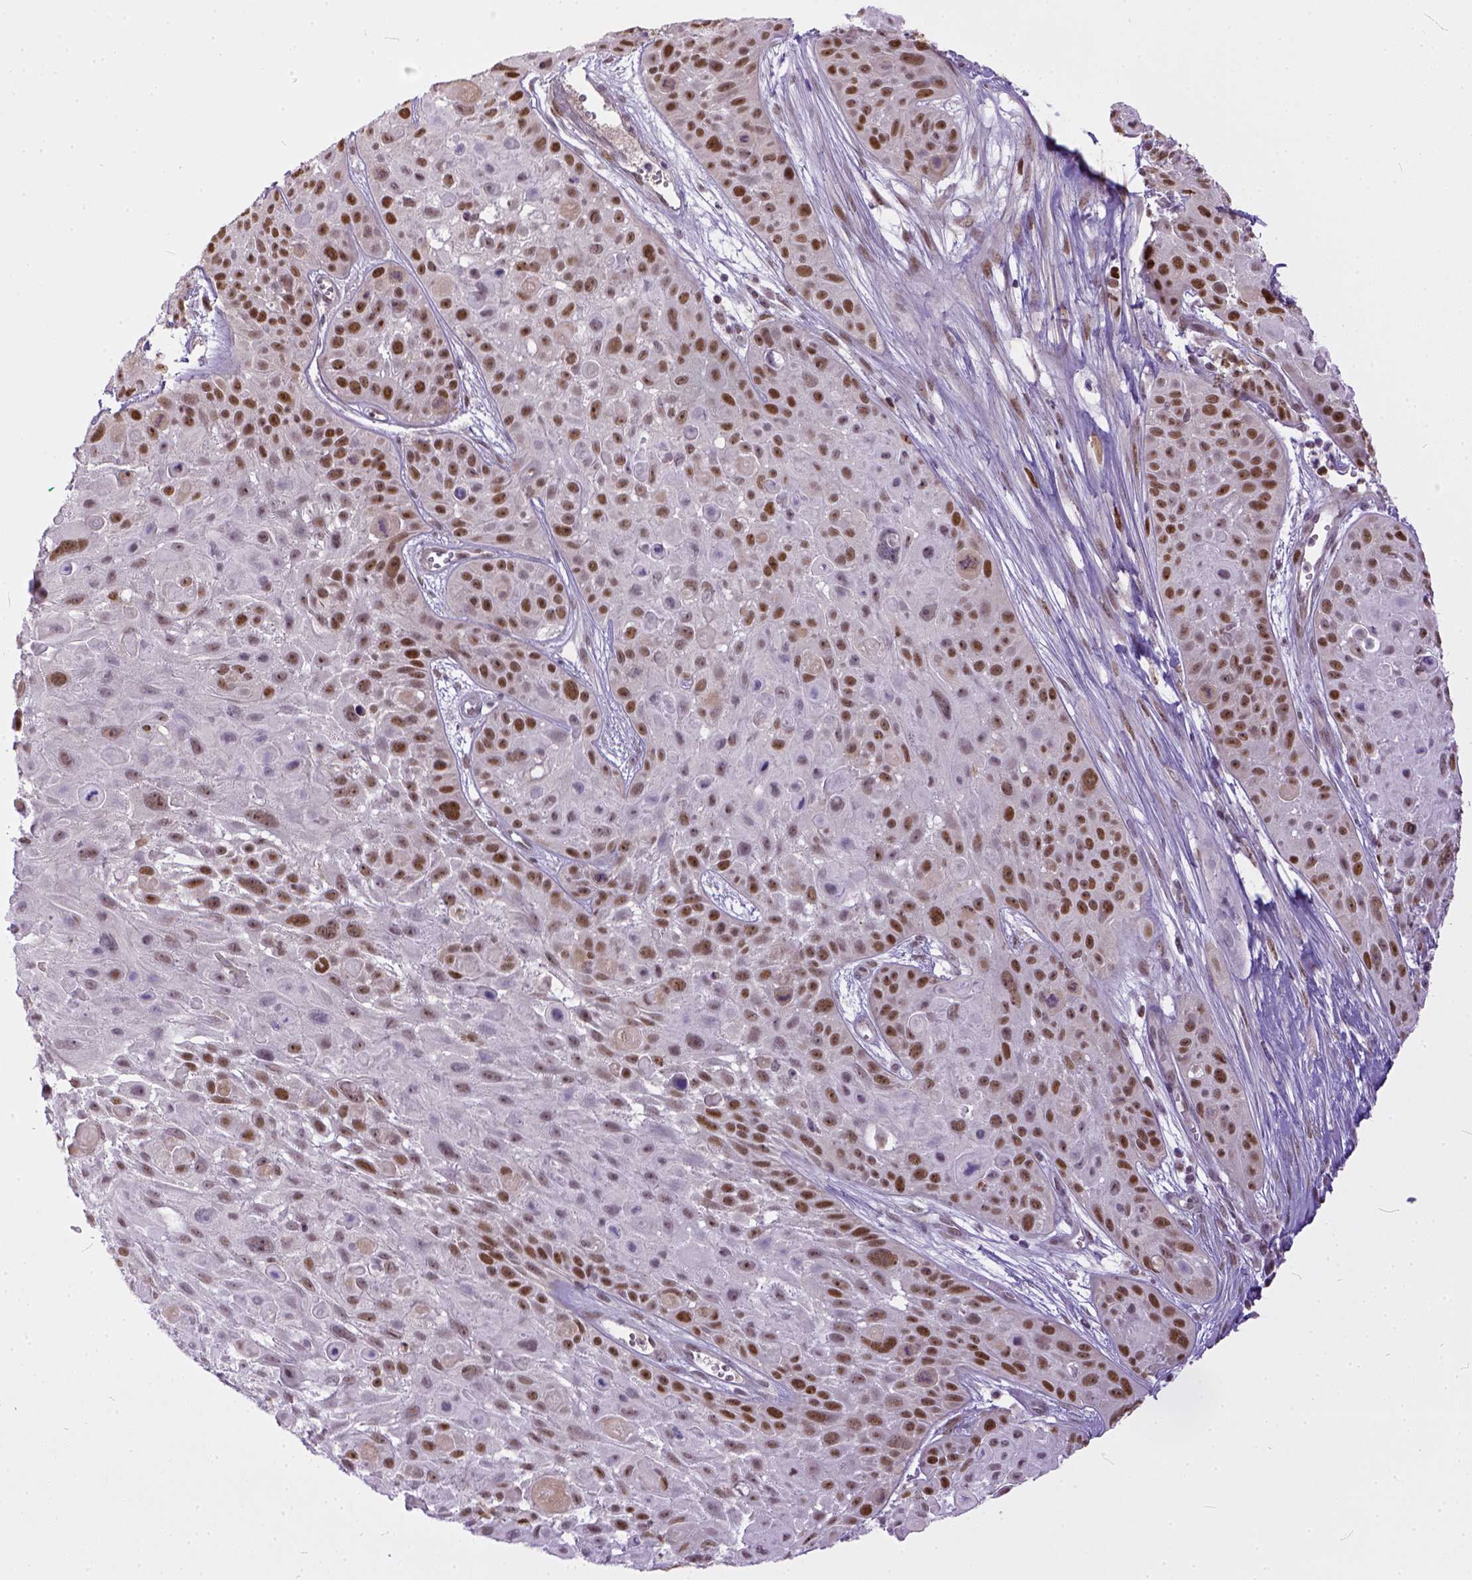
{"staining": {"intensity": "moderate", "quantity": ">75%", "location": "nuclear"}, "tissue": "skin cancer", "cell_type": "Tumor cells", "image_type": "cancer", "snomed": [{"axis": "morphology", "description": "Squamous cell carcinoma, NOS"}, {"axis": "topography", "description": "Skin"}, {"axis": "topography", "description": "Anal"}], "caption": "Immunohistochemistry (IHC) of skin cancer exhibits medium levels of moderate nuclear expression in approximately >75% of tumor cells. Nuclei are stained in blue.", "gene": "ERCC1", "patient": {"sex": "female", "age": 75}}